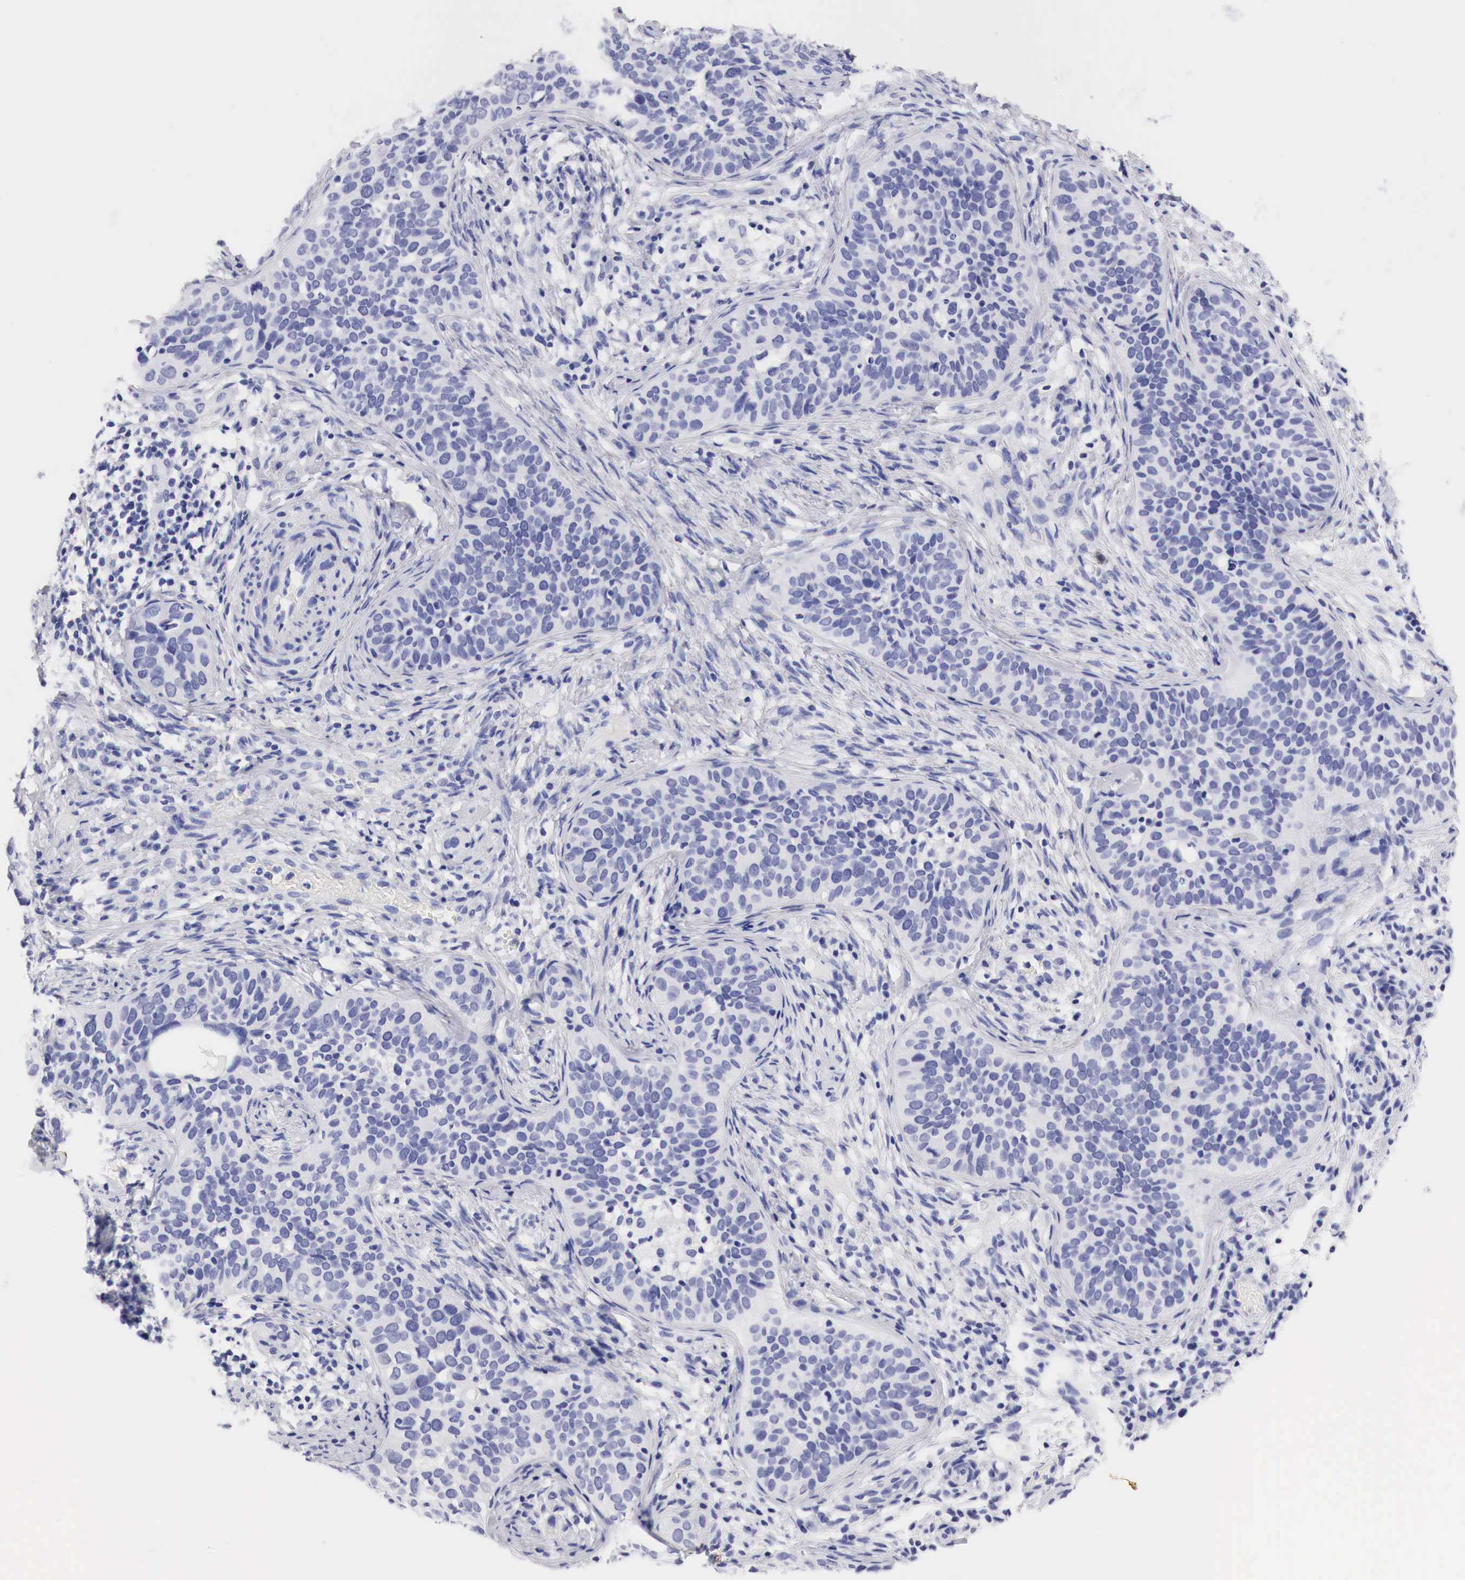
{"staining": {"intensity": "negative", "quantity": "none", "location": "none"}, "tissue": "cervical cancer", "cell_type": "Tumor cells", "image_type": "cancer", "snomed": [{"axis": "morphology", "description": "Squamous cell carcinoma, NOS"}, {"axis": "topography", "description": "Cervix"}], "caption": "Cervical squamous cell carcinoma was stained to show a protein in brown. There is no significant positivity in tumor cells. The staining is performed using DAB brown chromogen with nuclei counter-stained in using hematoxylin.", "gene": "TYR", "patient": {"sex": "female", "age": 31}}